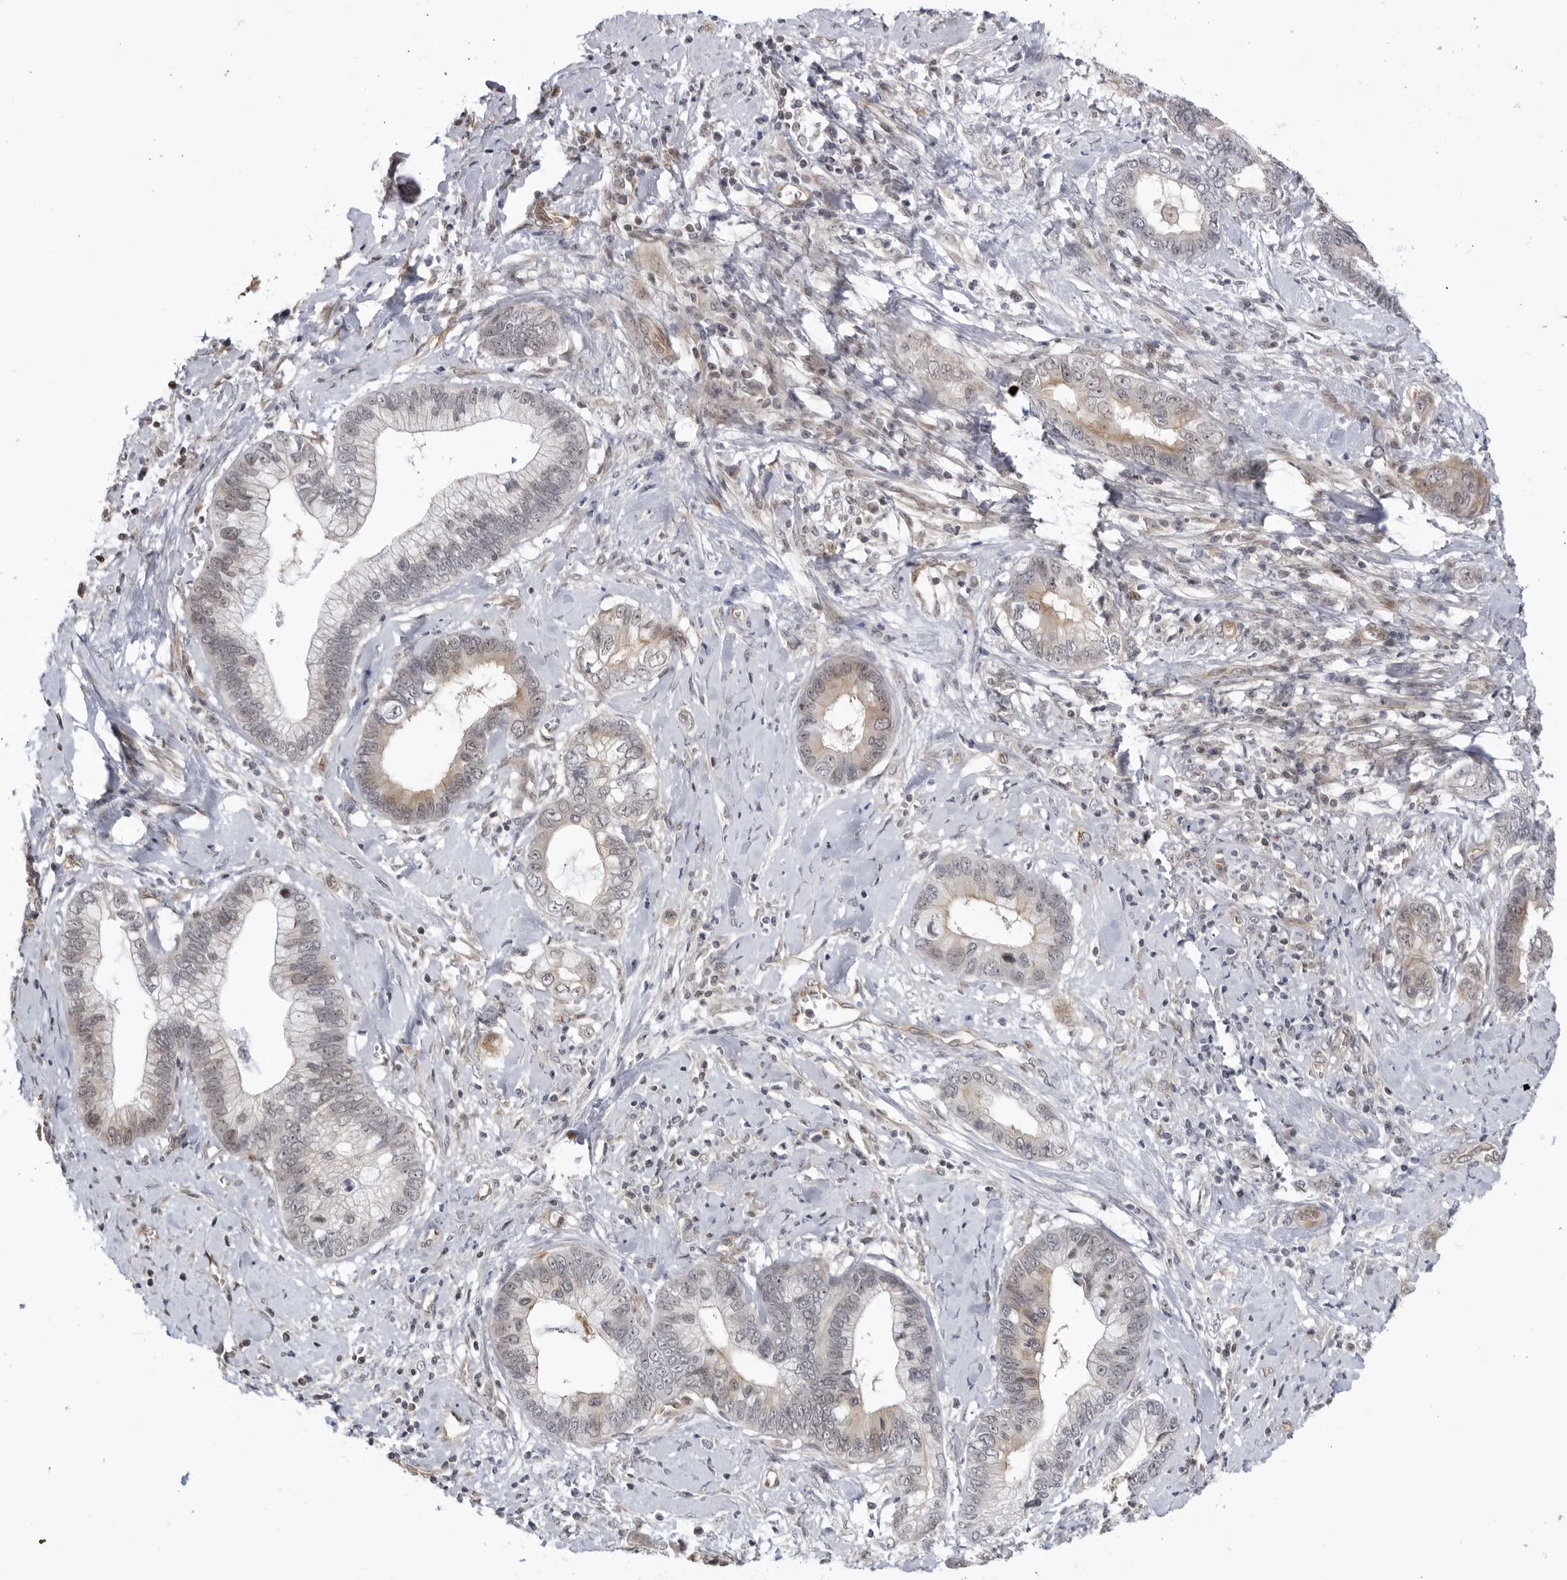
{"staining": {"intensity": "weak", "quantity": "25%-75%", "location": "cytoplasmic/membranous,nuclear"}, "tissue": "cervical cancer", "cell_type": "Tumor cells", "image_type": "cancer", "snomed": [{"axis": "morphology", "description": "Adenocarcinoma, NOS"}, {"axis": "topography", "description": "Cervix"}], "caption": "Human cervical cancer (adenocarcinoma) stained with a protein marker exhibits weak staining in tumor cells.", "gene": "CNBD1", "patient": {"sex": "female", "age": 44}}